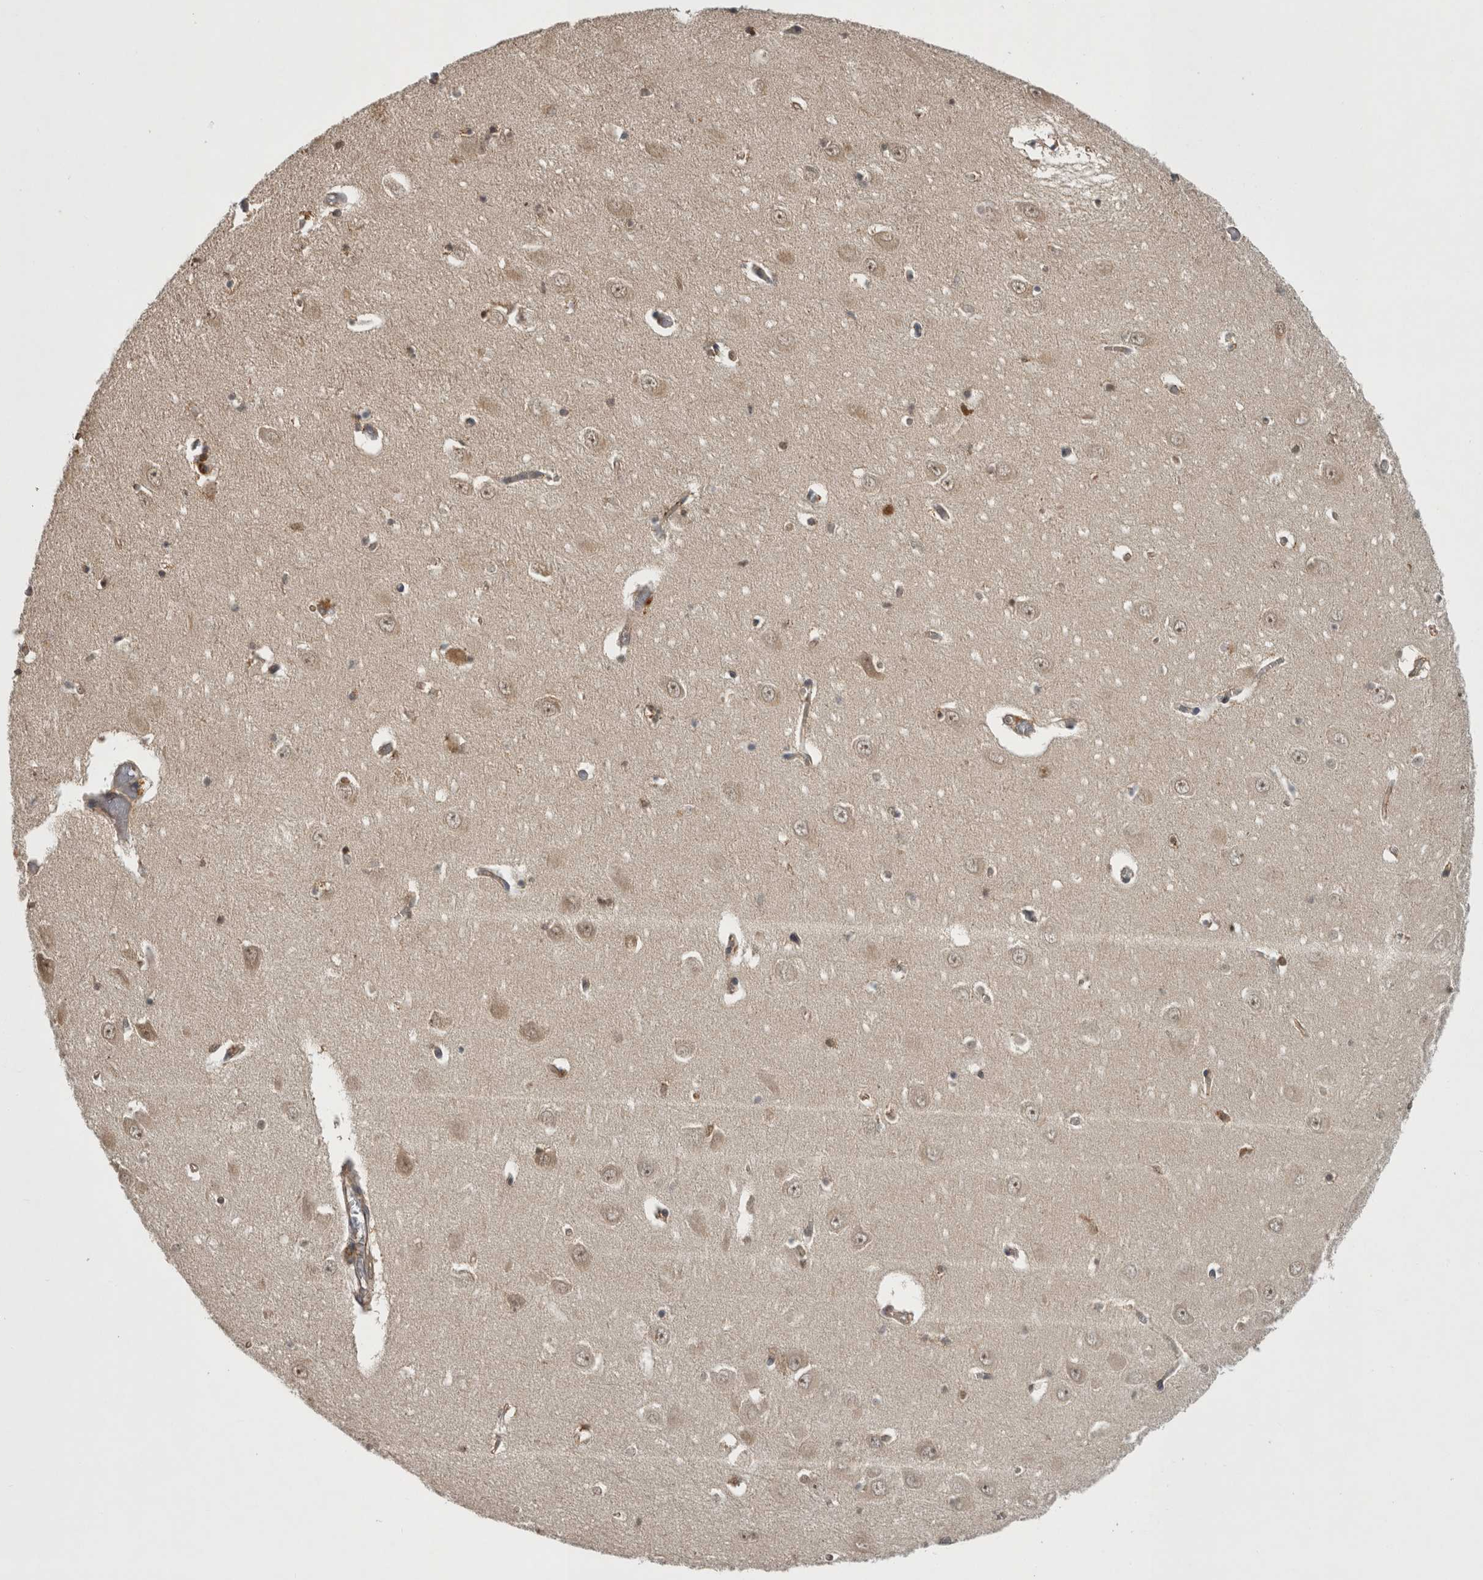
{"staining": {"intensity": "weak", "quantity": "25%-75%", "location": "nuclear"}, "tissue": "hippocampus", "cell_type": "Glial cells", "image_type": "normal", "snomed": [{"axis": "morphology", "description": "Normal tissue, NOS"}, {"axis": "topography", "description": "Hippocampus"}], "caption": "Immunohistochemical staining of normal hippocampus shows 25%-75% levels of weak nuclear protein positivity in about 25%-75% of glial cells.", "gene": "TRMT61B", "patient": {"sex": "male", "age": 70}}